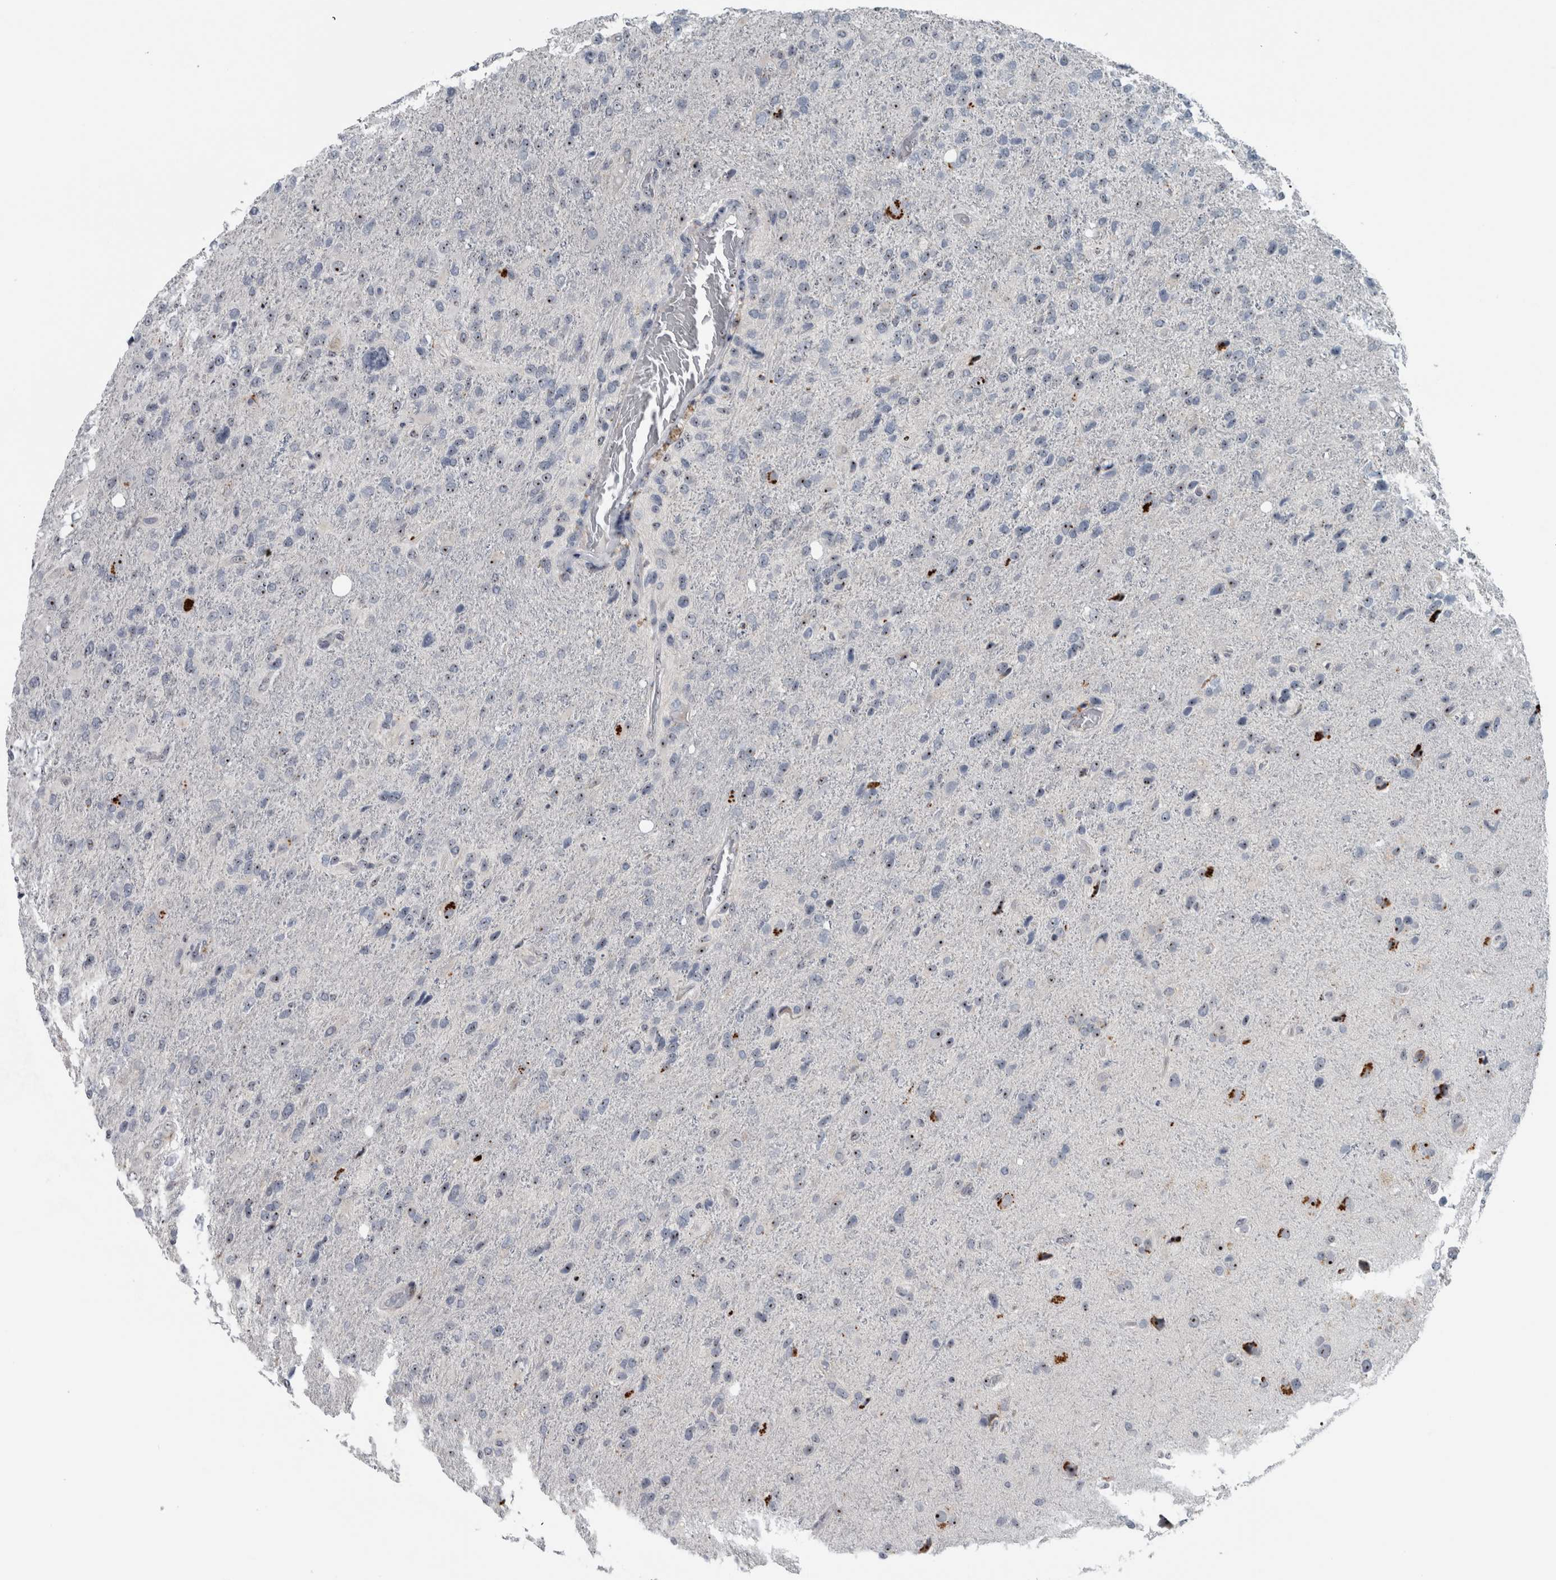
{"staining": {"intensity": "weak", "quantity": "<25%", "location": "nuclear"}, "tissue": "glioma", "cell_type": "Tumor cells", "image_type": "cancer", "snomed": [{"axis": "morphology", "description": "Glioma, malignant, High grade"}, {"axis": "topography", "description": "Brain"}], "caption": "Human glioma stained for a protein using IHC exhibits no staining in tumor cells.", "gene": "UTP6", "patient": {"sex": "female", "age": 58}}